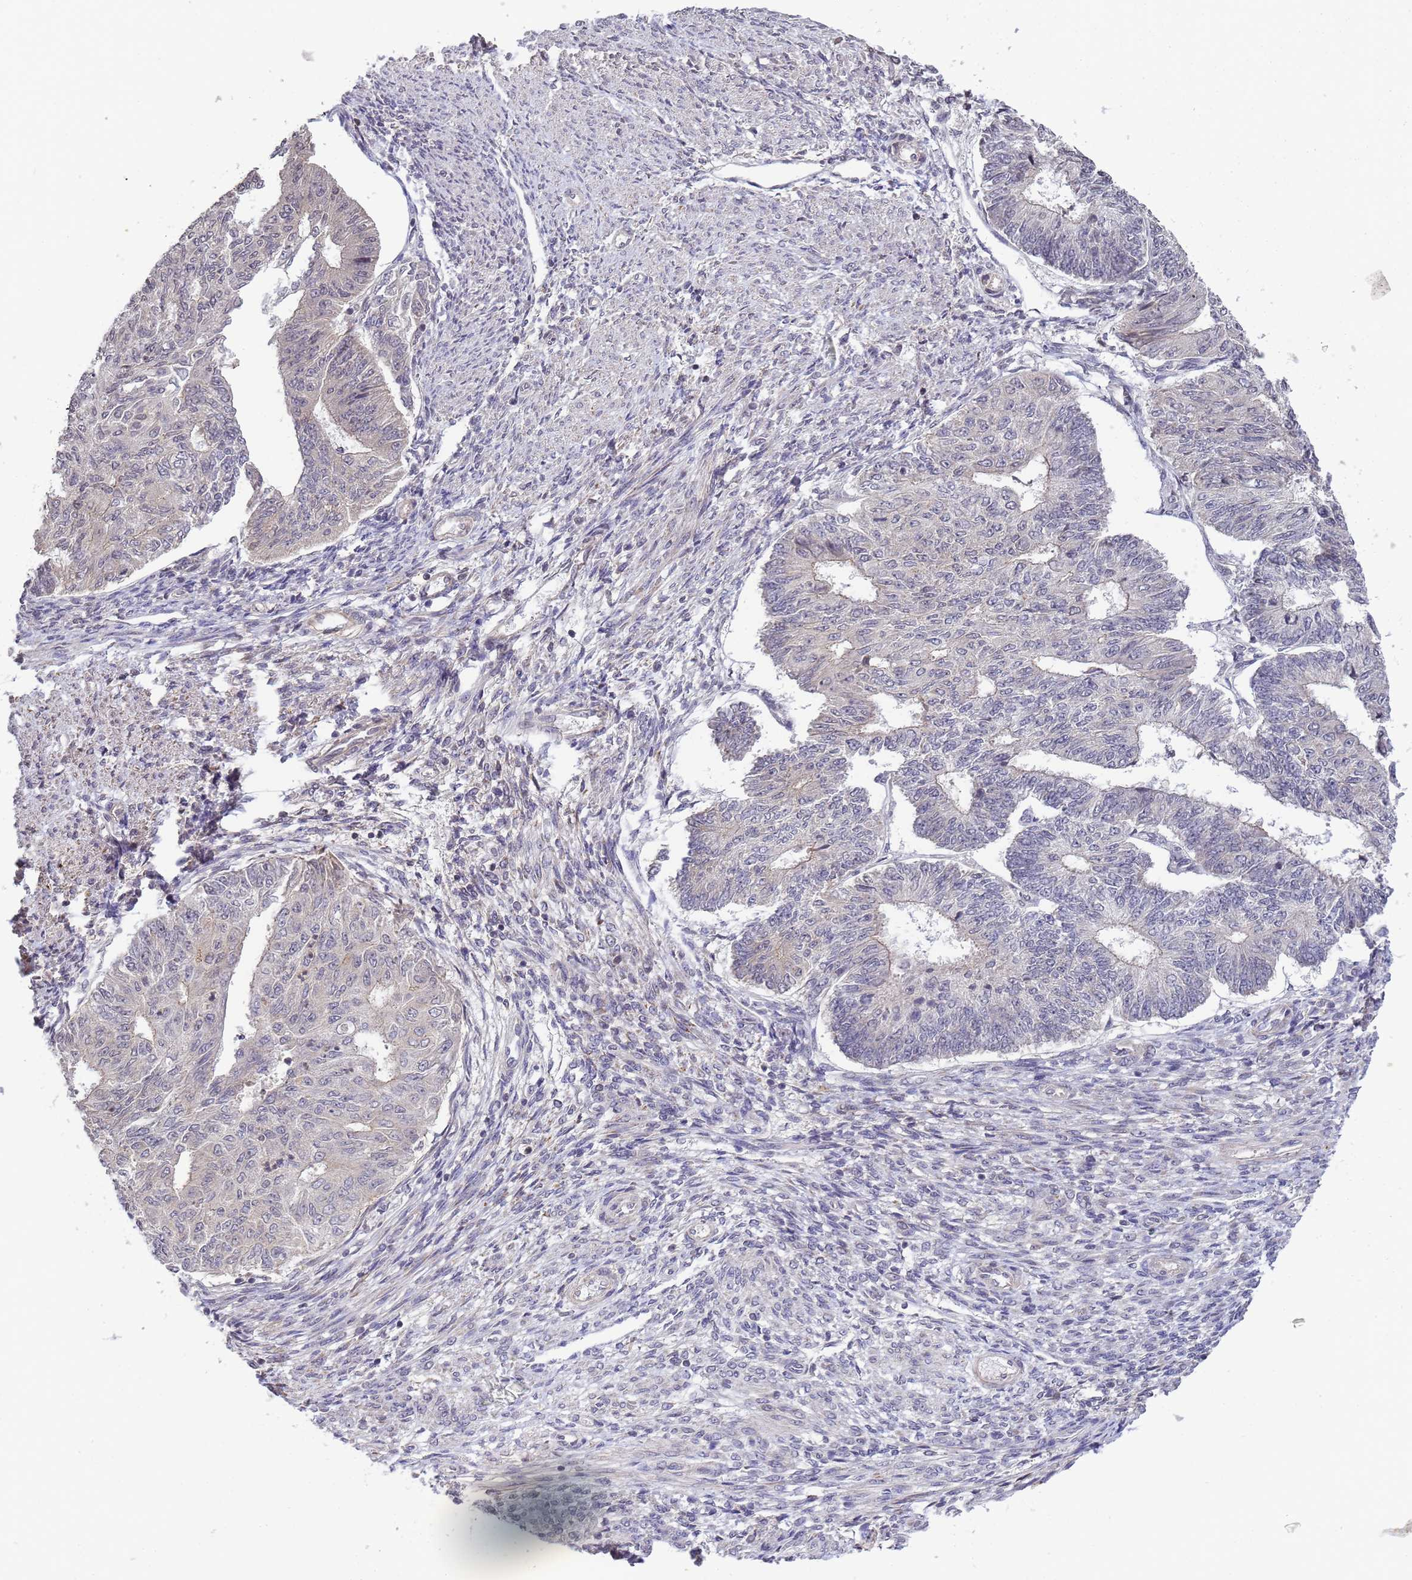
{"staining": {"intensity": "negative", "quantity": "none", "location": "none"}, "tissue": "endometrial cancer", "cell_type": "Tumor cells", "image_type": "cancer", "snomed": [{"axis": "morphology", "description": "Adenocarcinoma, NOS"}, {"axis": "topography", "description": "Endometrium"}], "caption": "A photomicrograph of human adenocarcinoma (endometrial) is negative for staining in tumor cells.", "gene": "MYL7", "patient": {"sex": "female", "age": 32}}